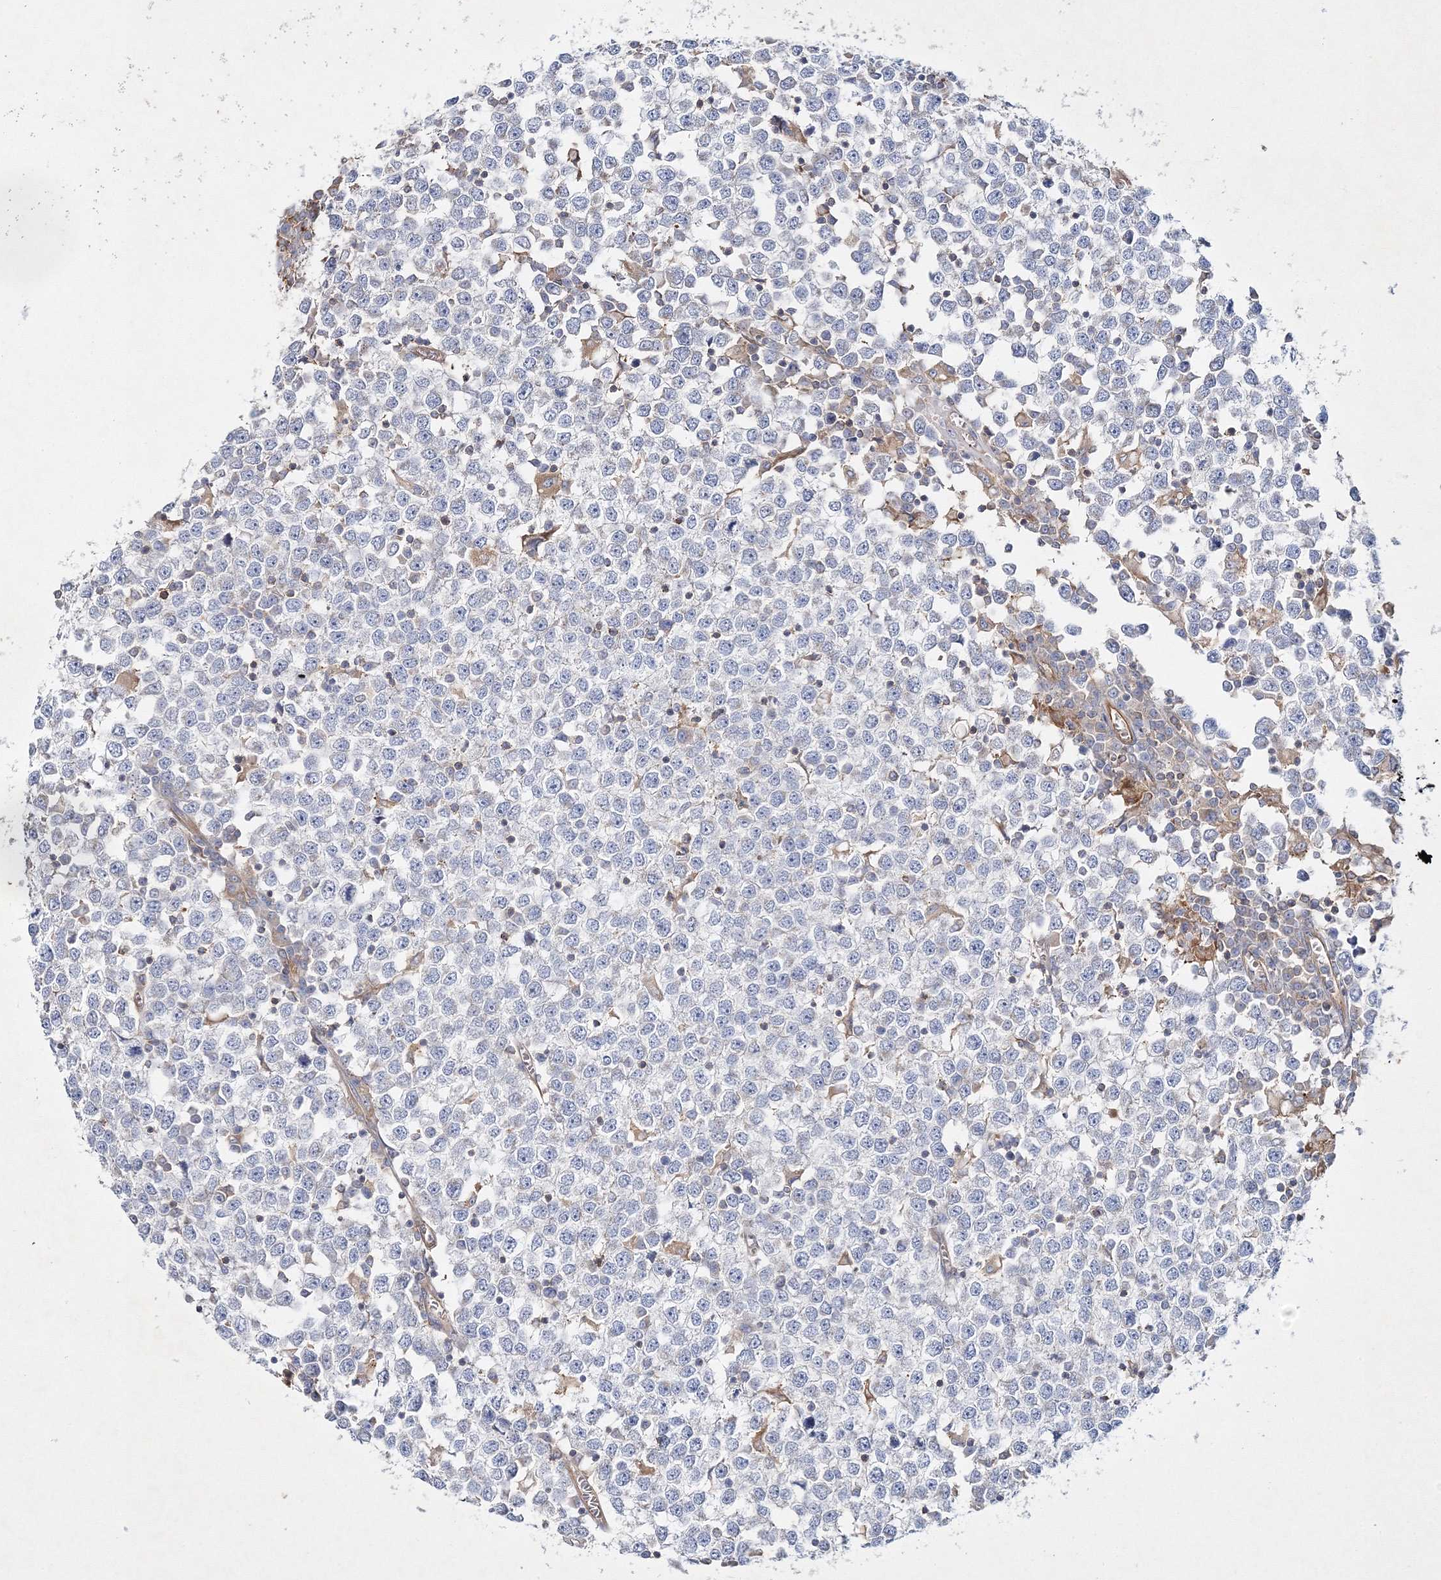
{"staining": {"intensity": "negative", "quantity": "none", "location": "none"}, "tissue": "testis cancer", "cell_type": "Tumor cells", "image_type": "cancer", "snomed": [{"axis": "morphology", "description": "Seminoma, NOS"}, {"axis": "topography", "description": "Testis"}], "caption": "Immunohistochemistry photomicrograph of neoplastic tissue: testis cancer (seminoma) stained with DAB displays no significant protein staining in tumor cells.", "gene": "WDR37", "patient": {"sex": "male", "age": 65}}